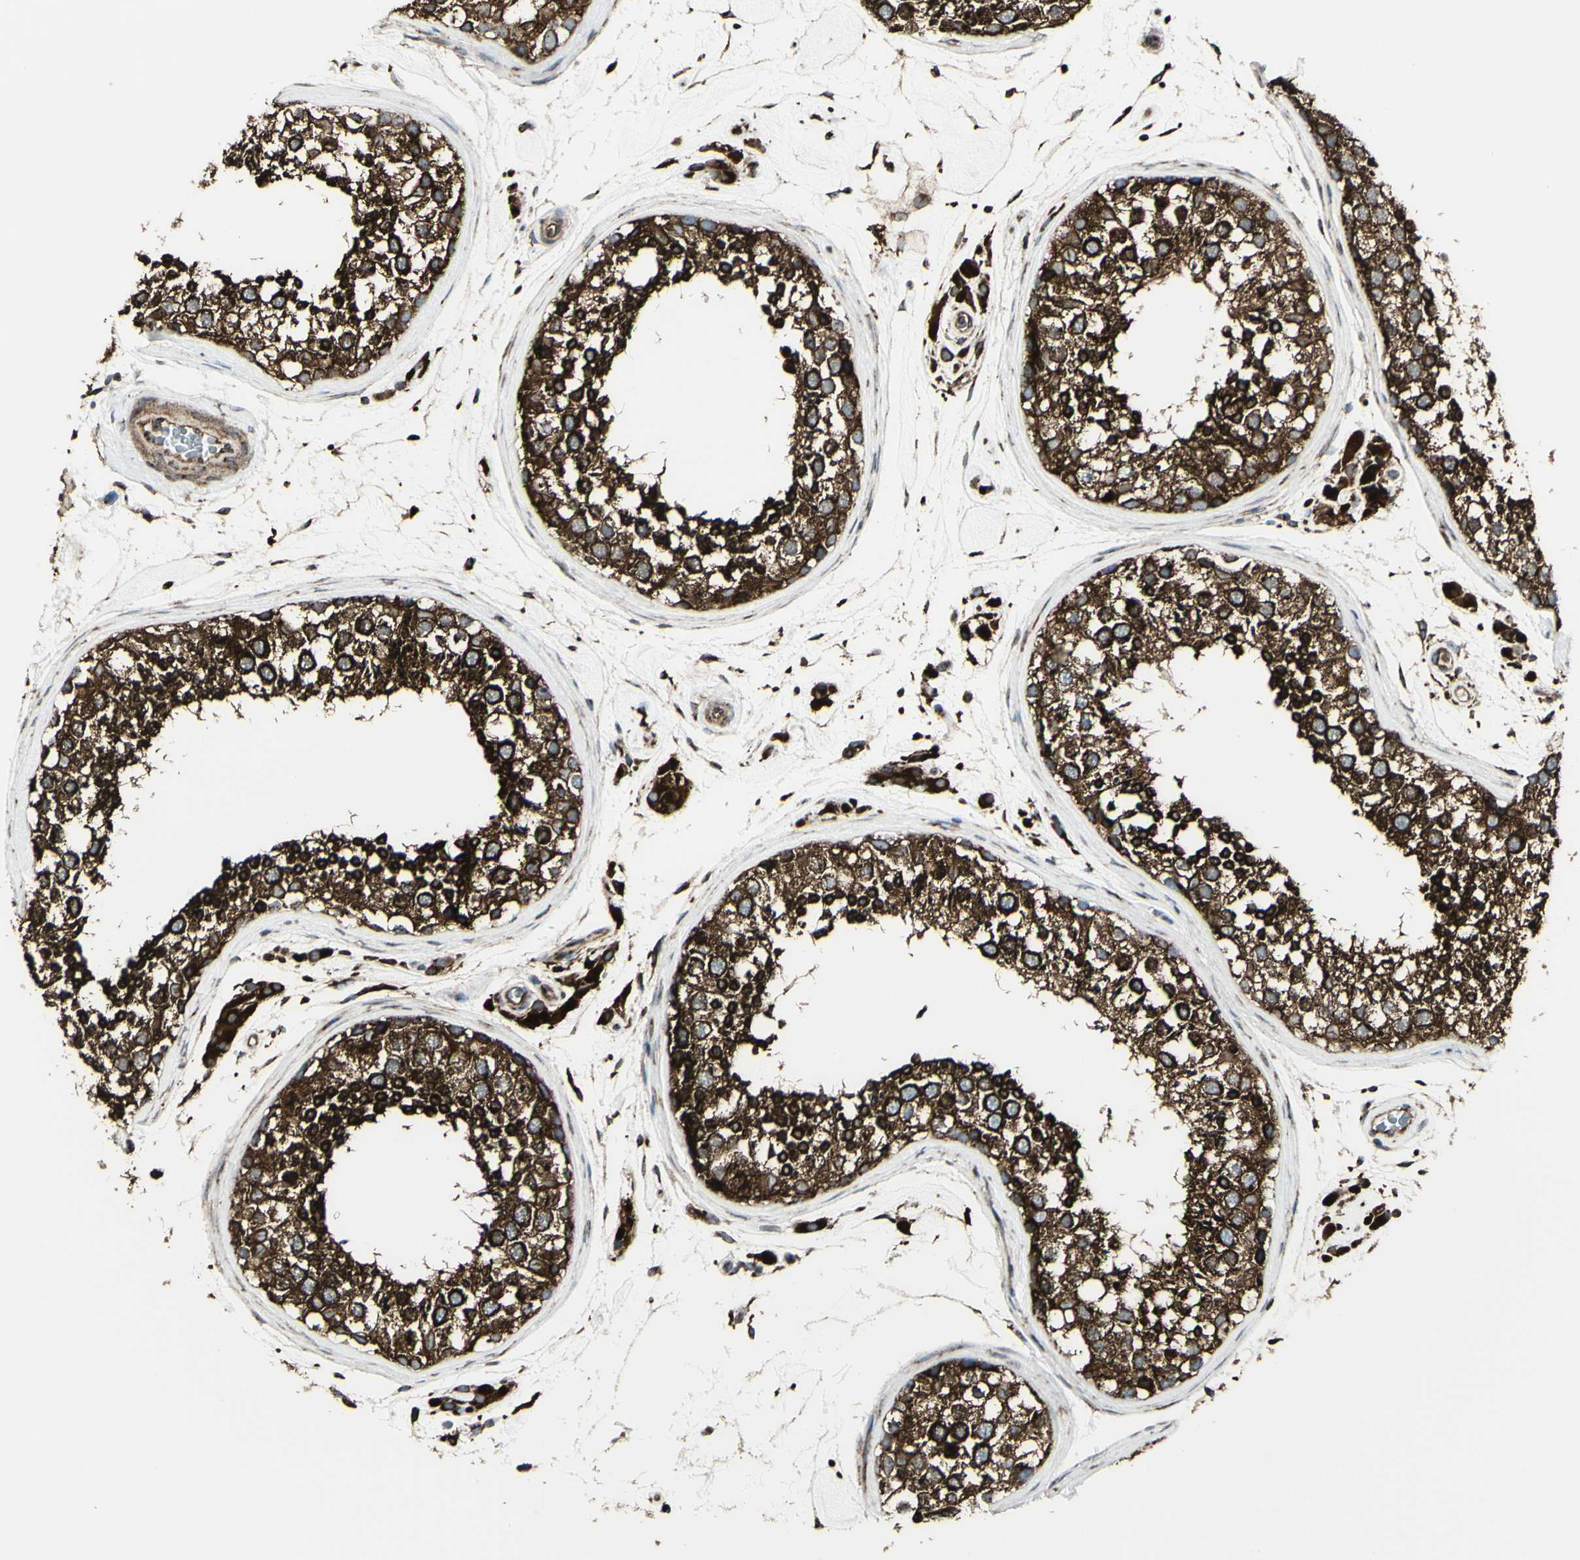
{"staining": {"intensity": "strong", "quantity": ">75%", "location": "cytoplasmic/membranous"}, "tissue": "testis", "cell_type": "Cells in seminiferous ducts", "image_type": "normal", "snomed": [{"axis": "morphology", "description": "Normal tissue, NOS"}, {"axis": "topography", "description": "Testis"}], "caption": "Protein expression analysis of unremarkable human testis reveals strong cytoplasmic/membranous staining in approximately >75% of cells in seminiferous ducts. Using DAB (brown) and hematoxylin (blue) stains, captured at high magnification using brightfield microscopy.", "gene": "NAPA", "patient": {"sex": "male", "age": 46}}